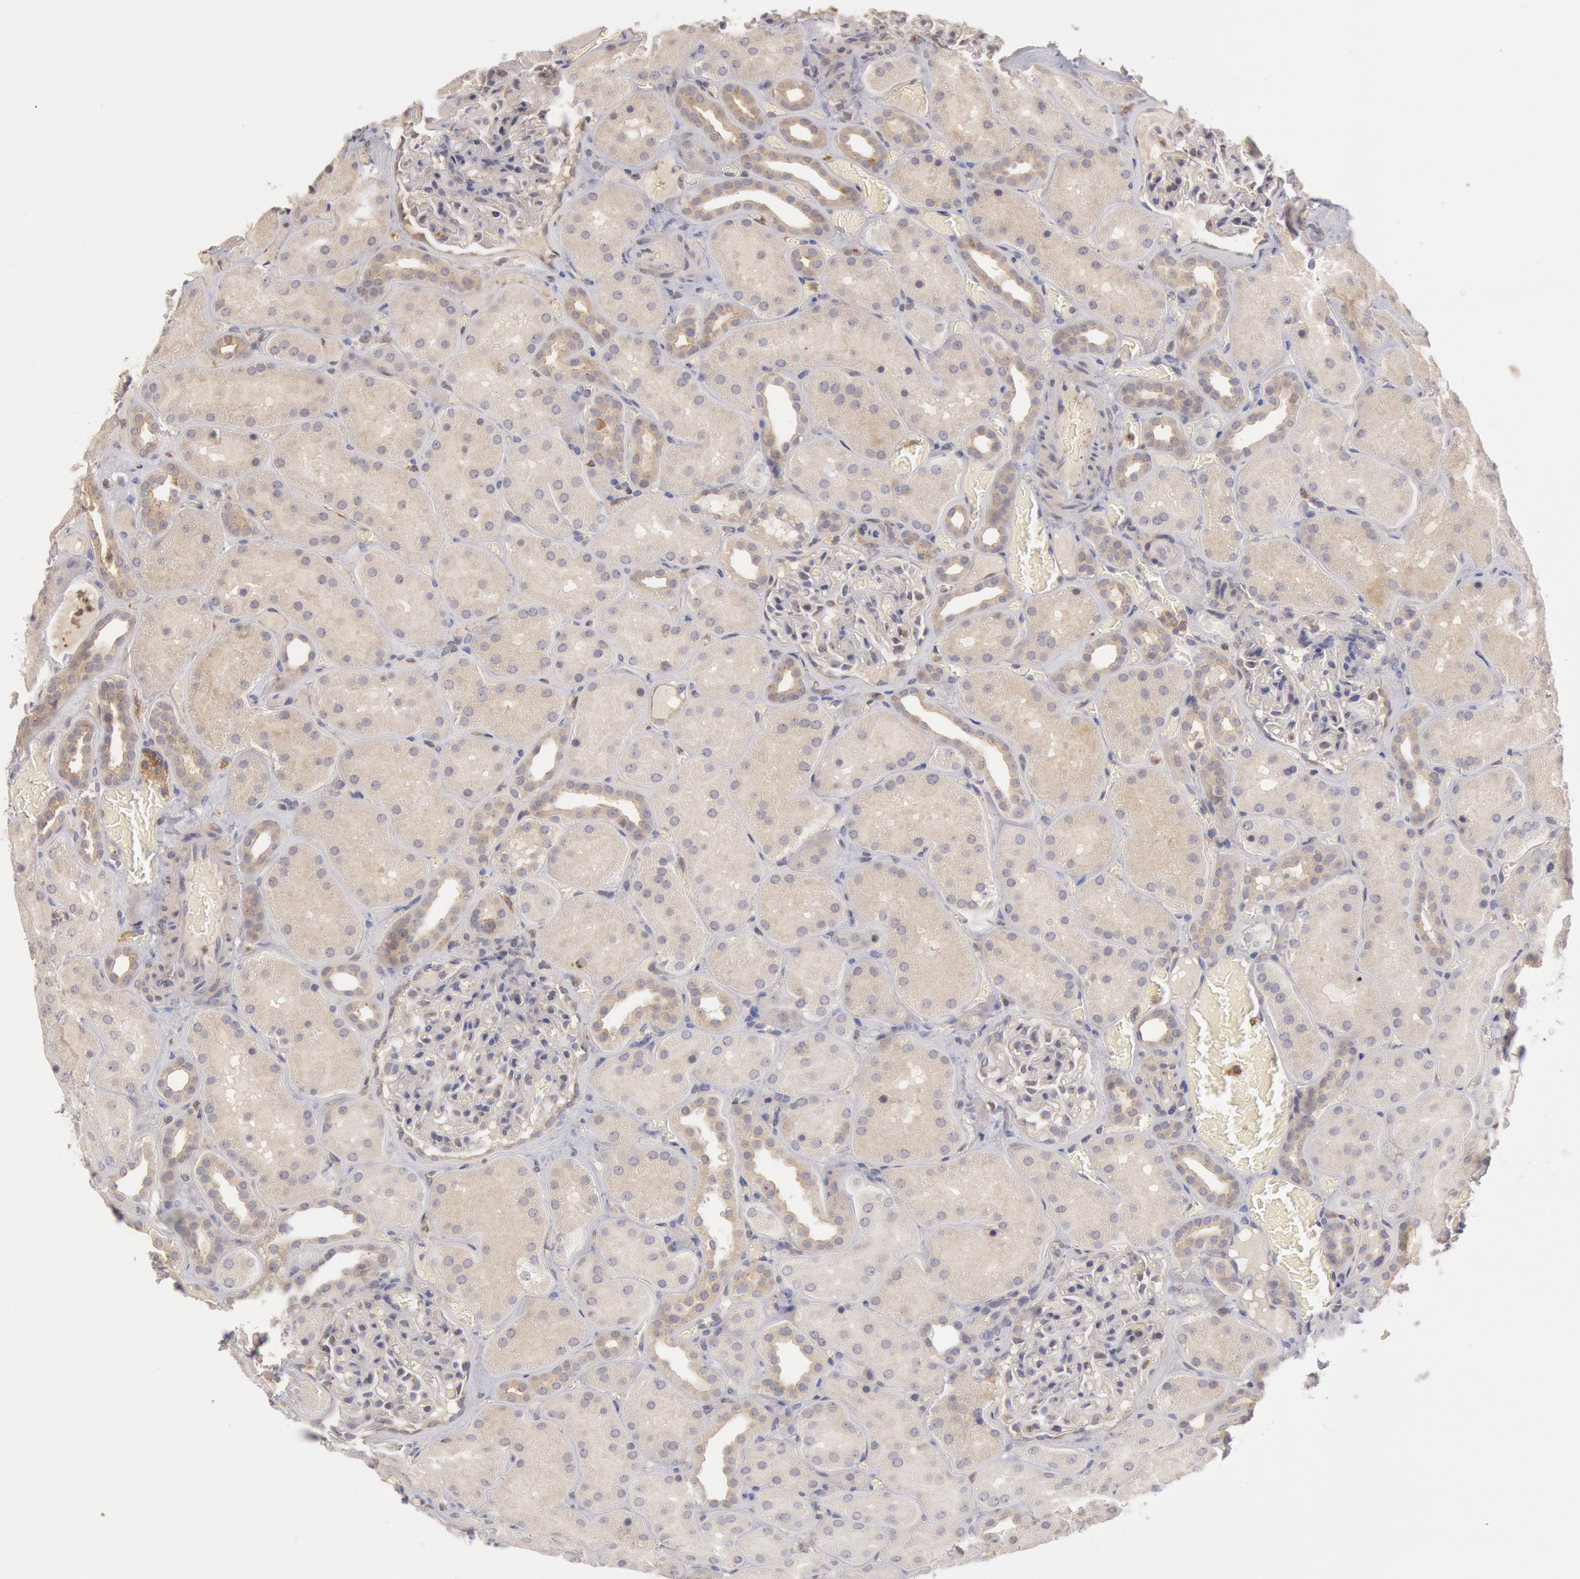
{"staining": {"intensity": "moderate", "quantity": "<25%", "location": "cytoplasmic/membranous"}, "tissue": "kidney", "cell_type": "Cells in glomeruli", "image_type": "normal", "snomed": [{"axis": "morphology", "description": "Normal tissue, NOS"}, {"axis": "topography", "description": "Kidney"}], "caption": "Moderate cytoplasmic/membranous staining is seen in approximately <25% of cells in glomeruli in normal kidney.", "gene": "PLA2G6", "patient": {"sex": "male", "age": 28}}